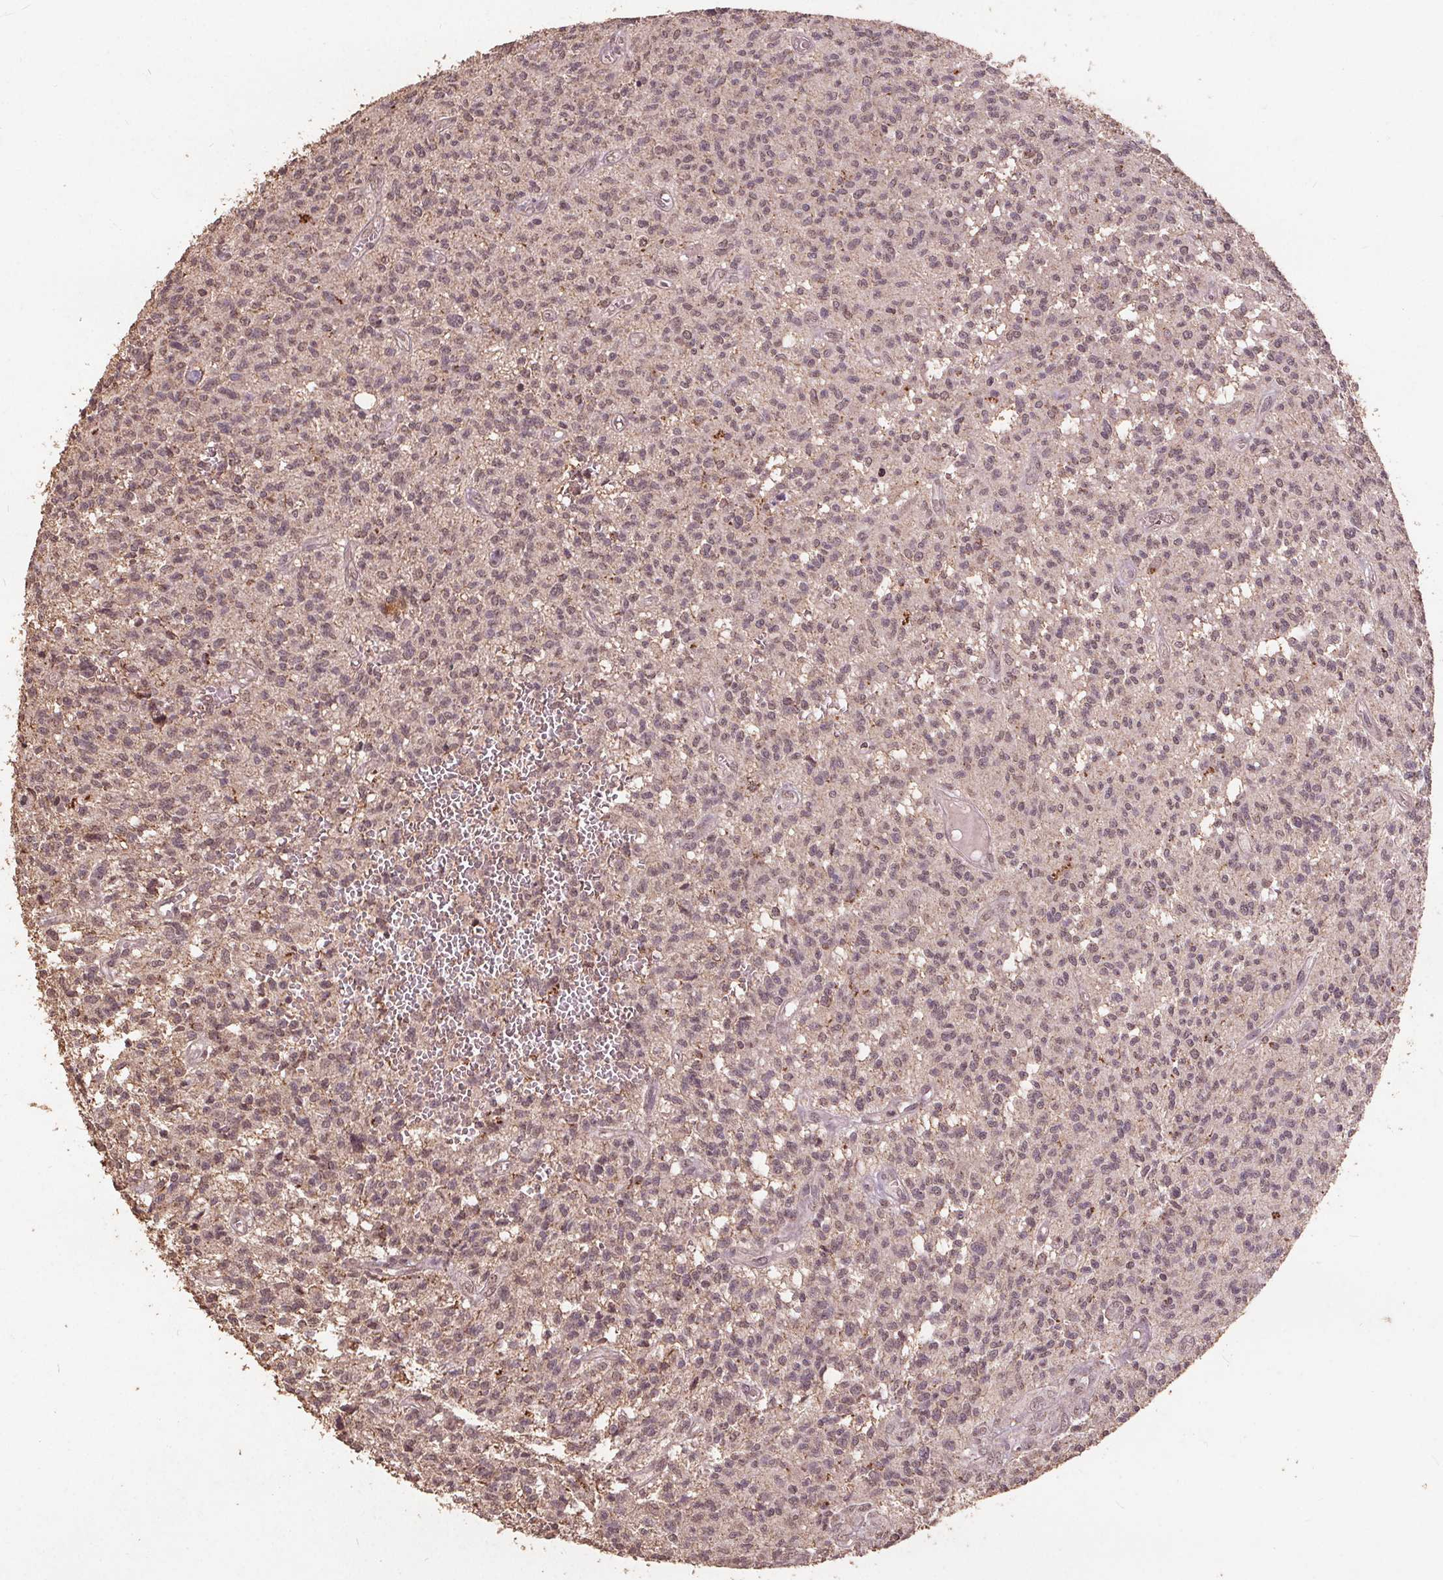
{"staining": {"intensity": "weak", "quantity": "<25%", "location": "nuclear"}, "tissue": "glioma", "cell_type": "Tumor cells", "image_type": "cancer", "snomed": [{"axis": "morphology", "description": "Glioma, malignant, Low grade"}, {"axis": "topography", "description": "Brain"}], "caption": "Immunohistochemistry image of human glioma stained for a protein (brown), which reveals no expression in tumor cells.", "gene": "DSG3", "patient": {"sex": "male", "age": 64}}